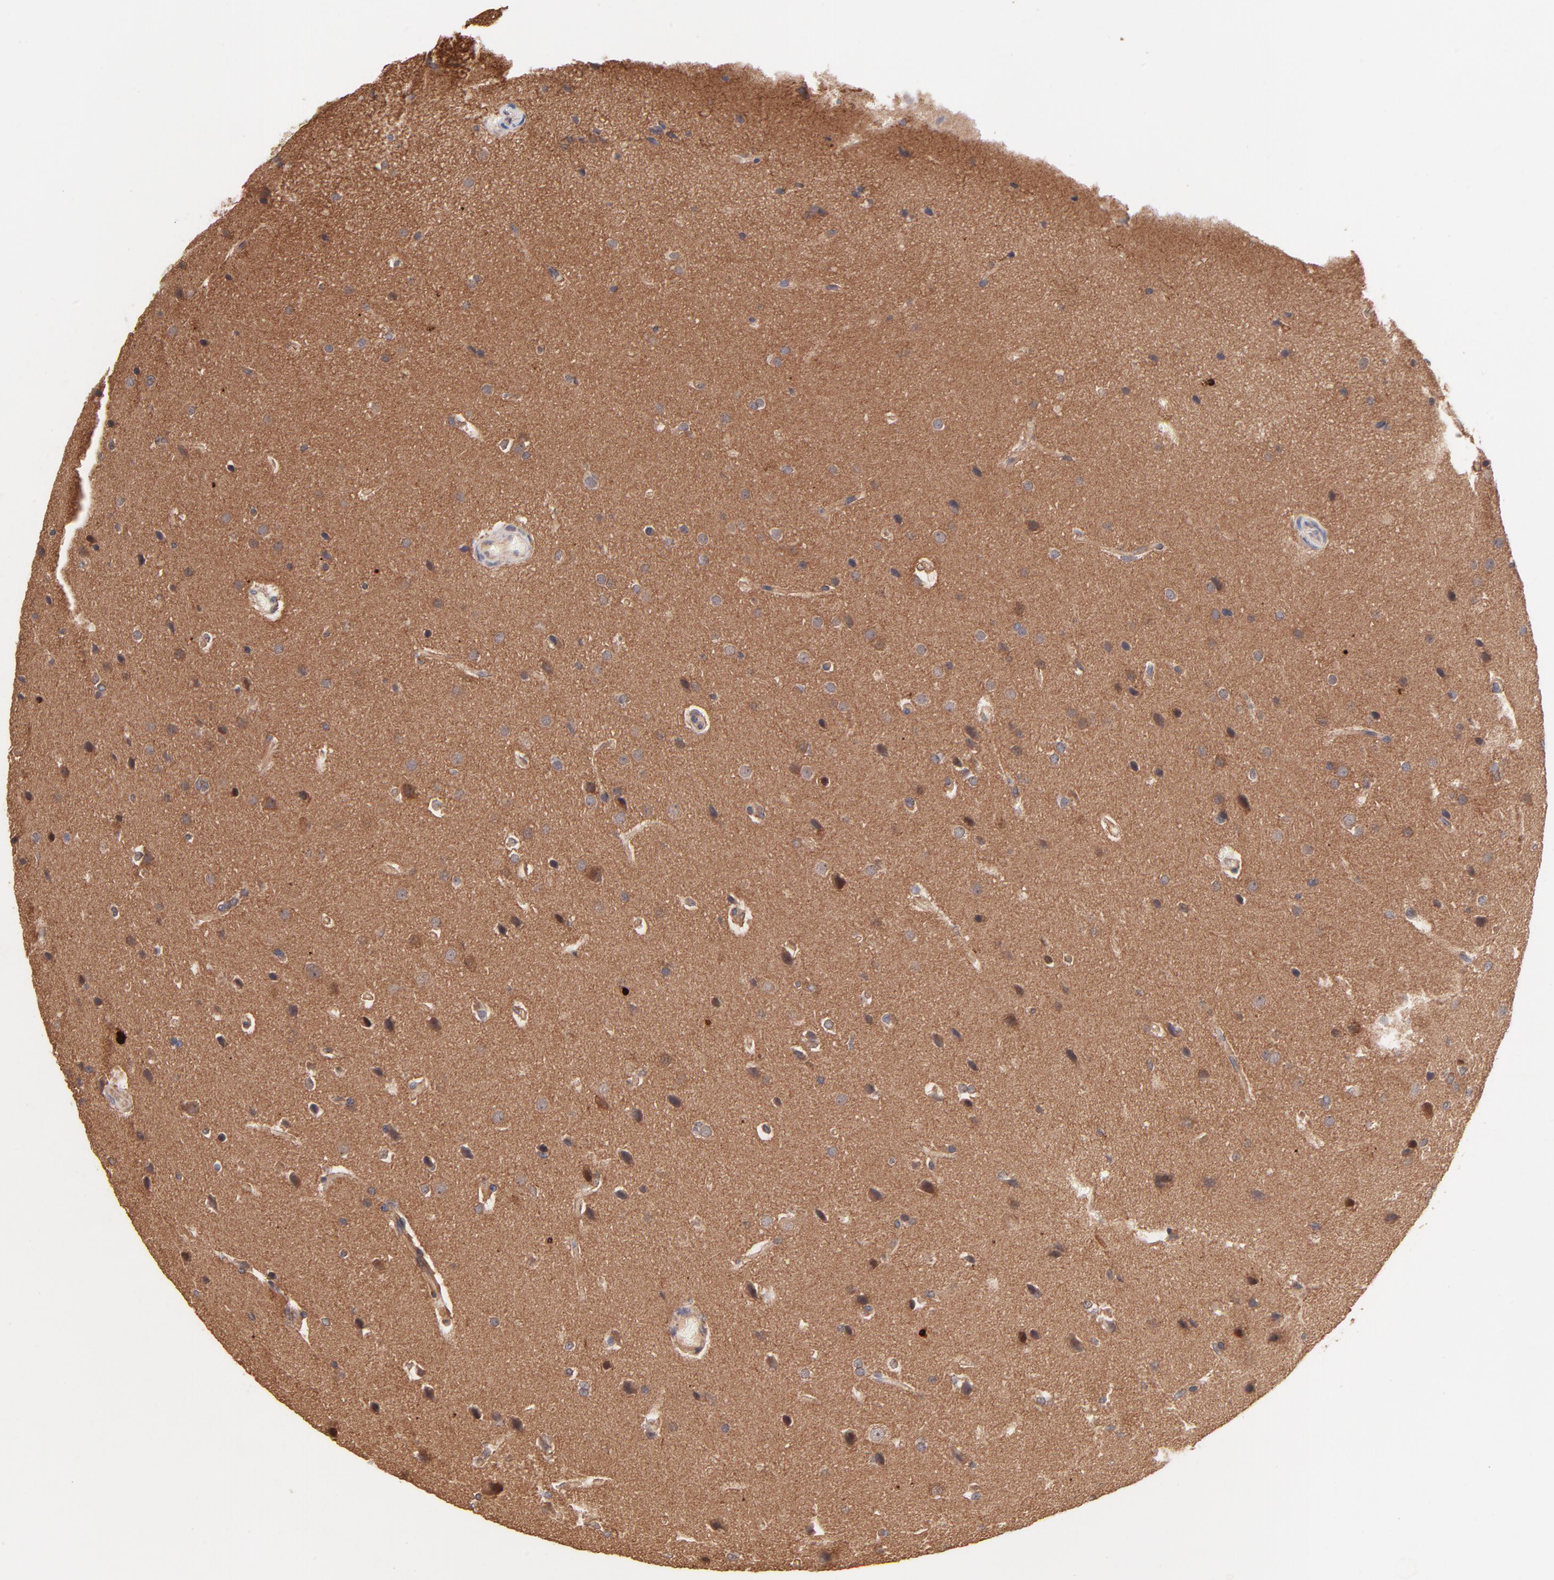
{"staining": {"intensity": "moderate", "quantity": ">75%", "location": "cytoplasmic/membranous"}, "tissue": "glioma", "cell_type": "Tumor cells", "image_type": "cancer", "snomed": [{"axis": "morphology", "description": "Glioma, malignant, Low grade"}, {"axis": "topography", "description": "Cerebral cortex"}], "caption": "This histopathology image demonstrates IHC staining of low-grade glioma (malignant), with medium moderate cytoplasmic/membranous staining in about >75% of tumor cells.", "gene": "STAP2", "patient": {"sex": "female", "age": 47}}